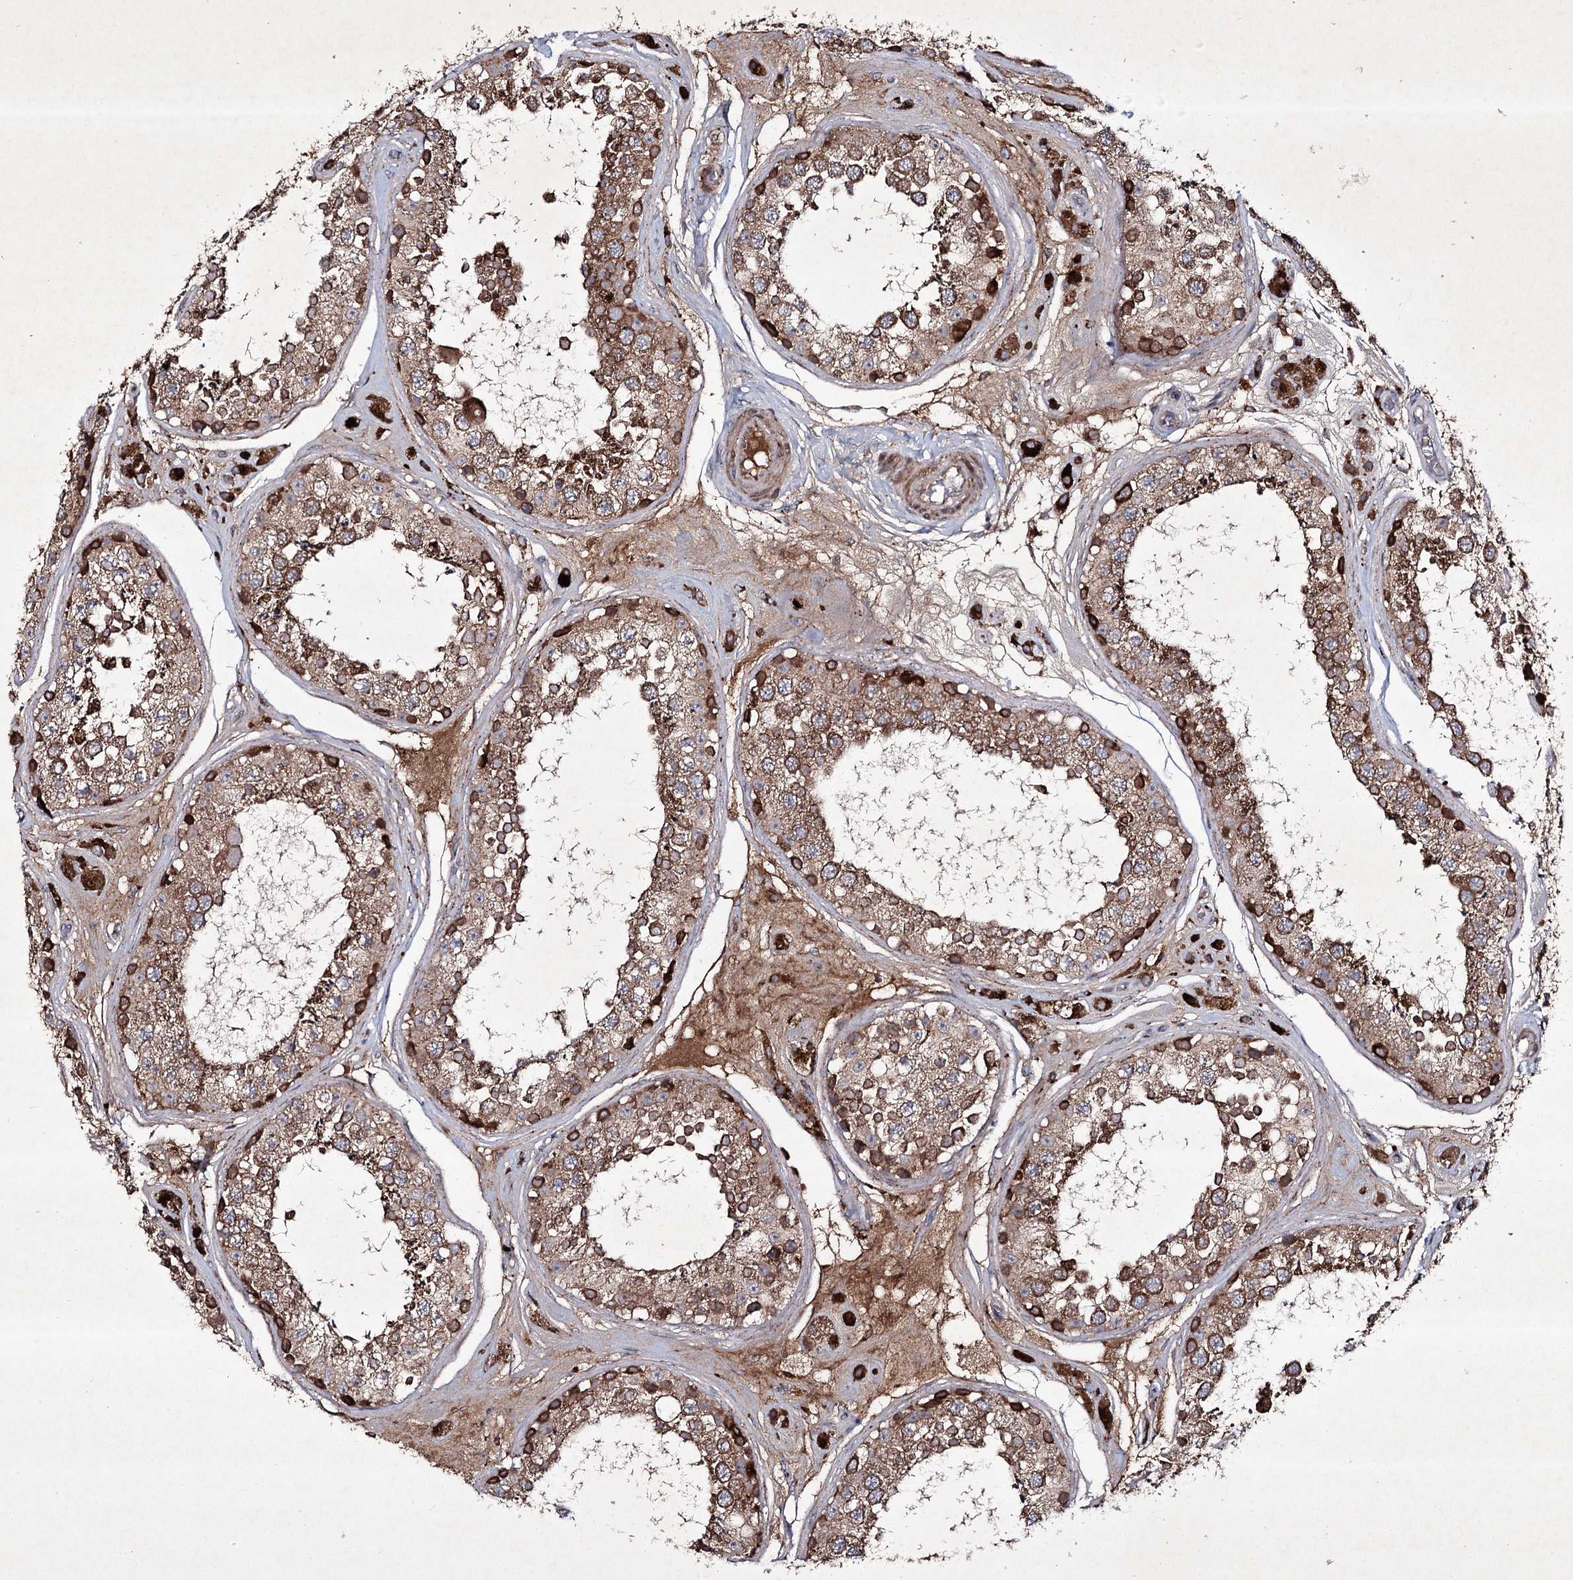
{"staining": {"intensity": "moderate", "quantity": ">75%", "location": "cytoplasmic/membranous"}, "tissue": "testis", "cell_type": "Cells in seminiferous ducts", "image_type": "normal", "snomed": [{"axis": "morphology", "description": "Normal tissue, NOS"}, {"axis": "topography", "description": "Testis"}], "caption": "Moderate cytoplasmic/membranous protein staining is appreciated in approximately >75% of cells in seminiferous ducts in testis. (DAB = brown stain, brightfield microscopy at high magnification).", "gene": "ALG9", "patient": {"sex": "male", "age": 25}}